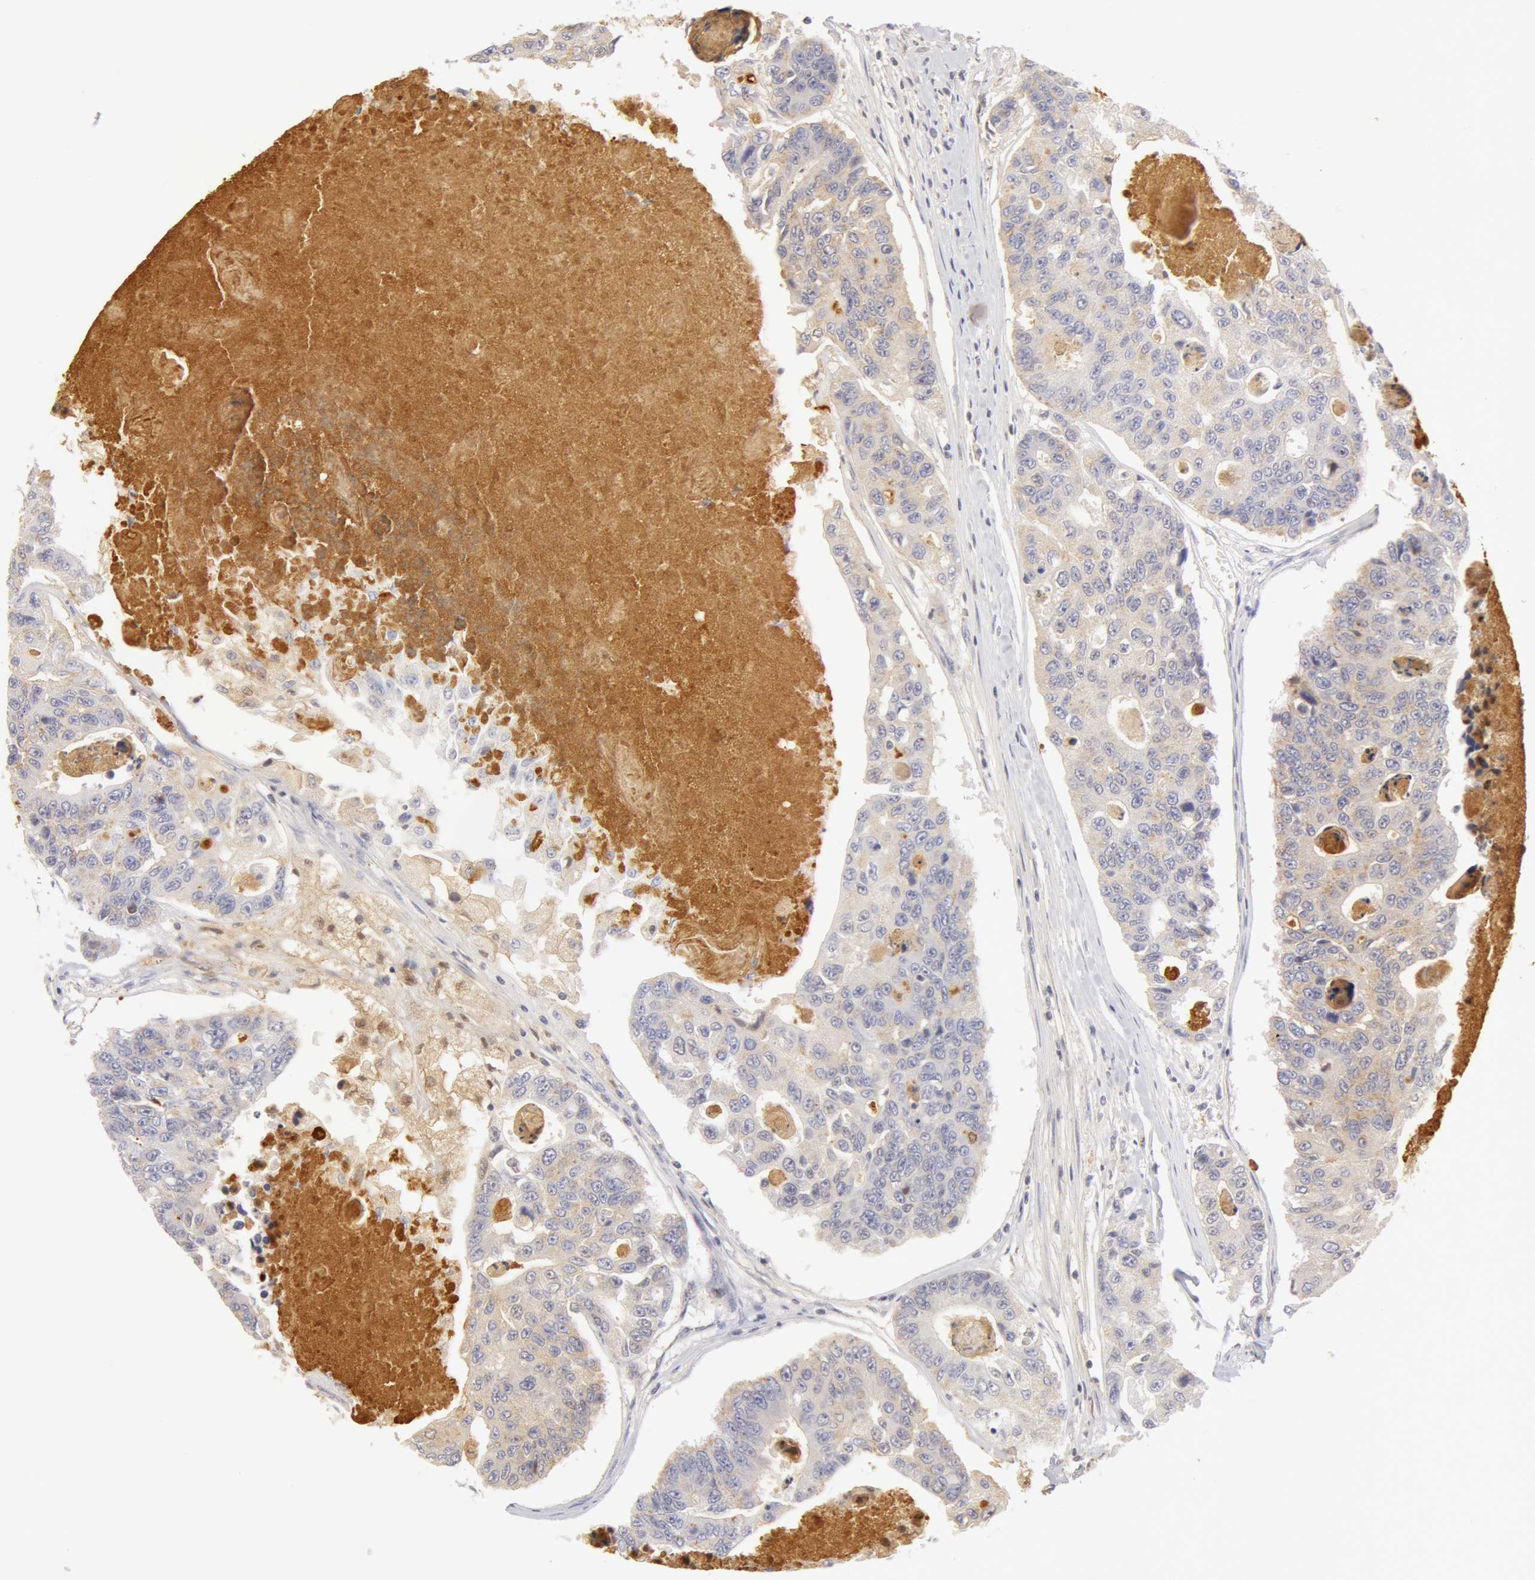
{"staining": {"intensity": "weak", "quantity": "25%-75%", "location": "cytoplasmic/membranous"}, "tissue": "colorectal cancer", "cell_type": "Tumor cells", "image_type": "cancer", "snomed": [{"axis": "morphology", "description": "Adenocarcinoma, NOS"}, {"axis": "topography", "description": "Colon"}], "caption": "Brown immunohistochemical staining in adenocarcinoma (colorectal) shows weak cytoplasmic/membranous positivity in about 25%-75% of tumor cells.", "gene": "GC", "patient": {"sex": "female", "age": 86}}